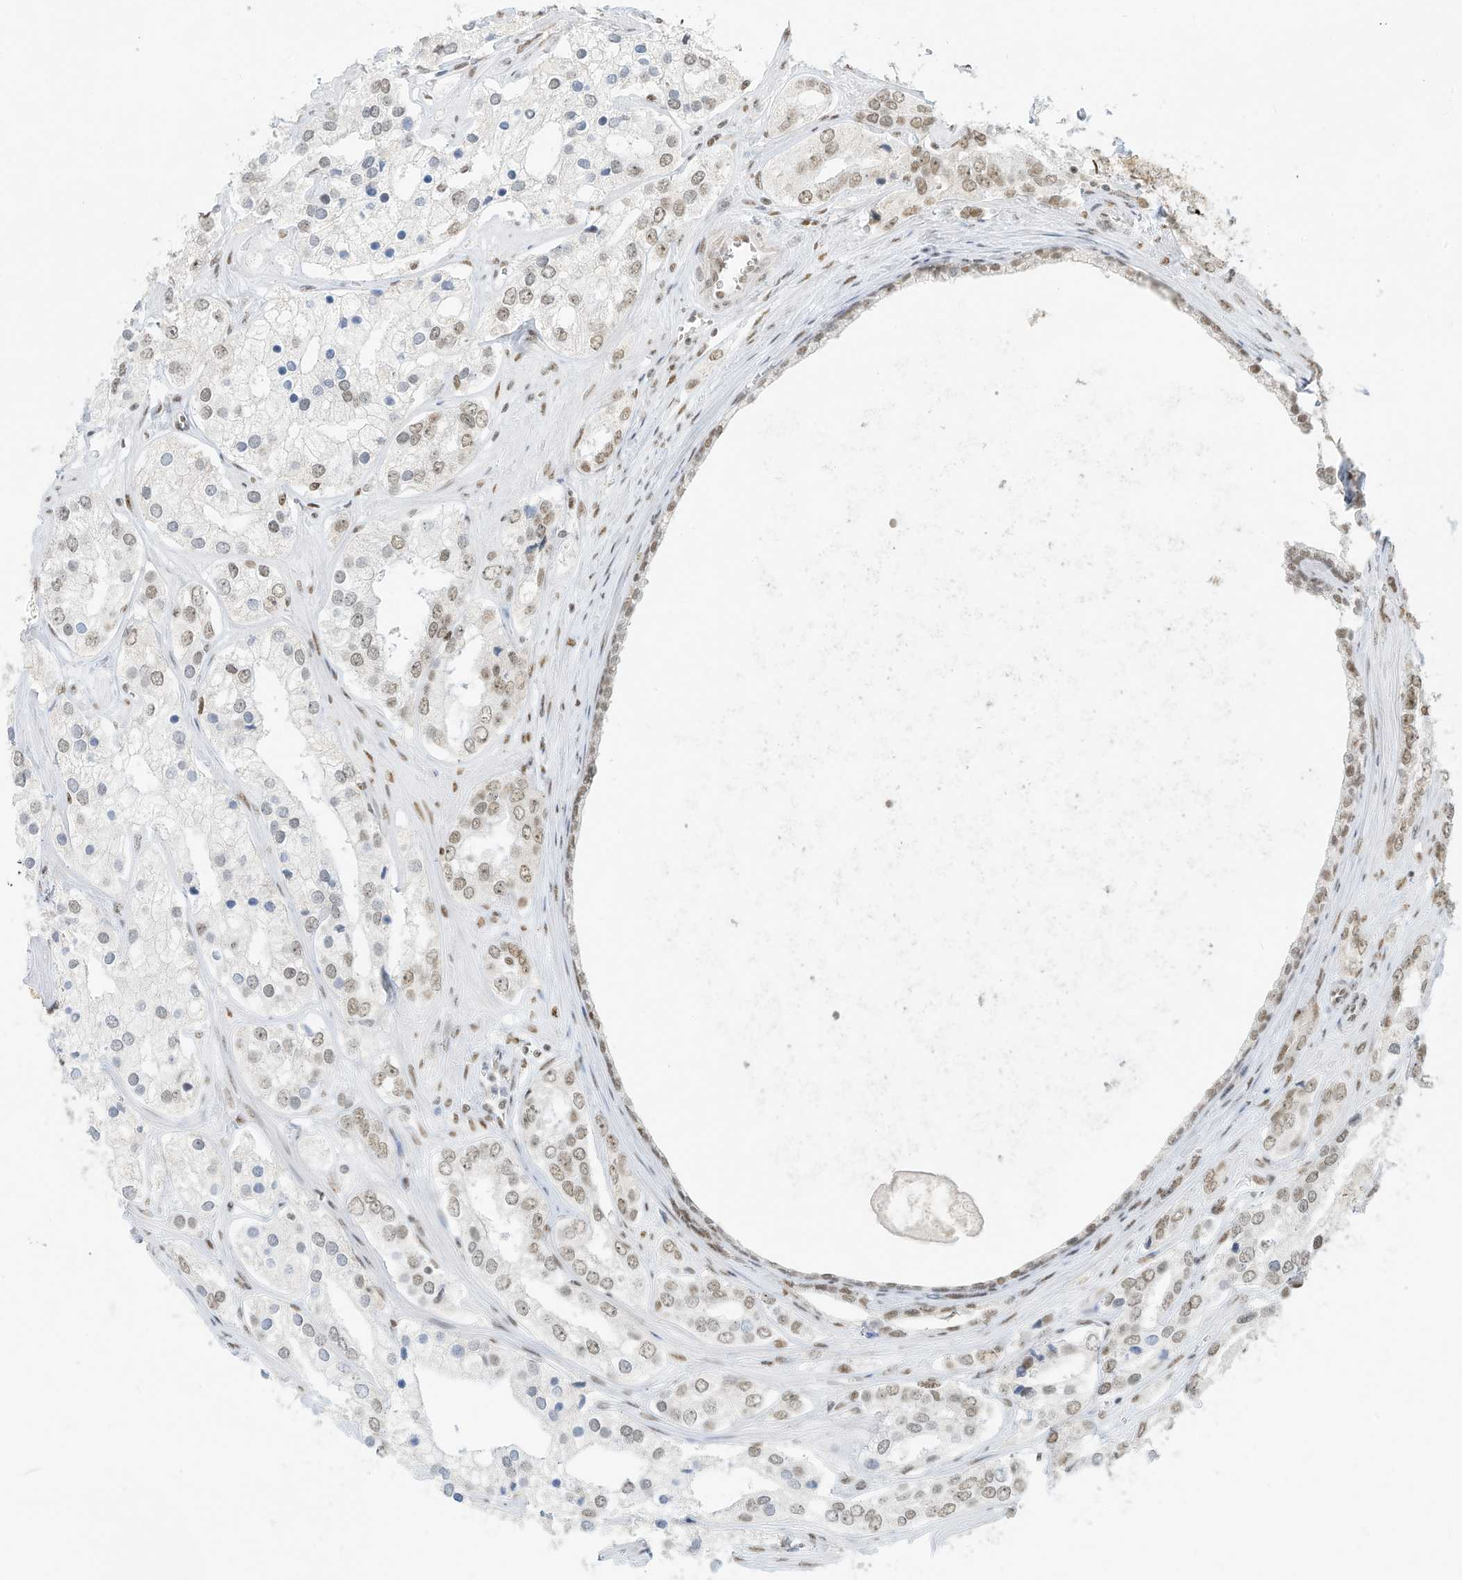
{"staining": {"intensity": "weak", "quantity": "25%-75%", "location": "nuclear"}, "tissue": "prostate cancer", "cell_type": "Tumor cells", "image_type": "cancer", "snomed": [{"axis": "morphology", "description": "Adenocarcinoma, High grade"}, {"axis": "topography", "description": "Prostate"}], "caption": "Tumor cells reveal weak nuclear expression in about 25%-75% of cells in prostate cancer. (Brightfield microscopy of DAB IHC at high magnification).", "gene": "NHSL1", "patient": {"sex": "male", "age": 66}}